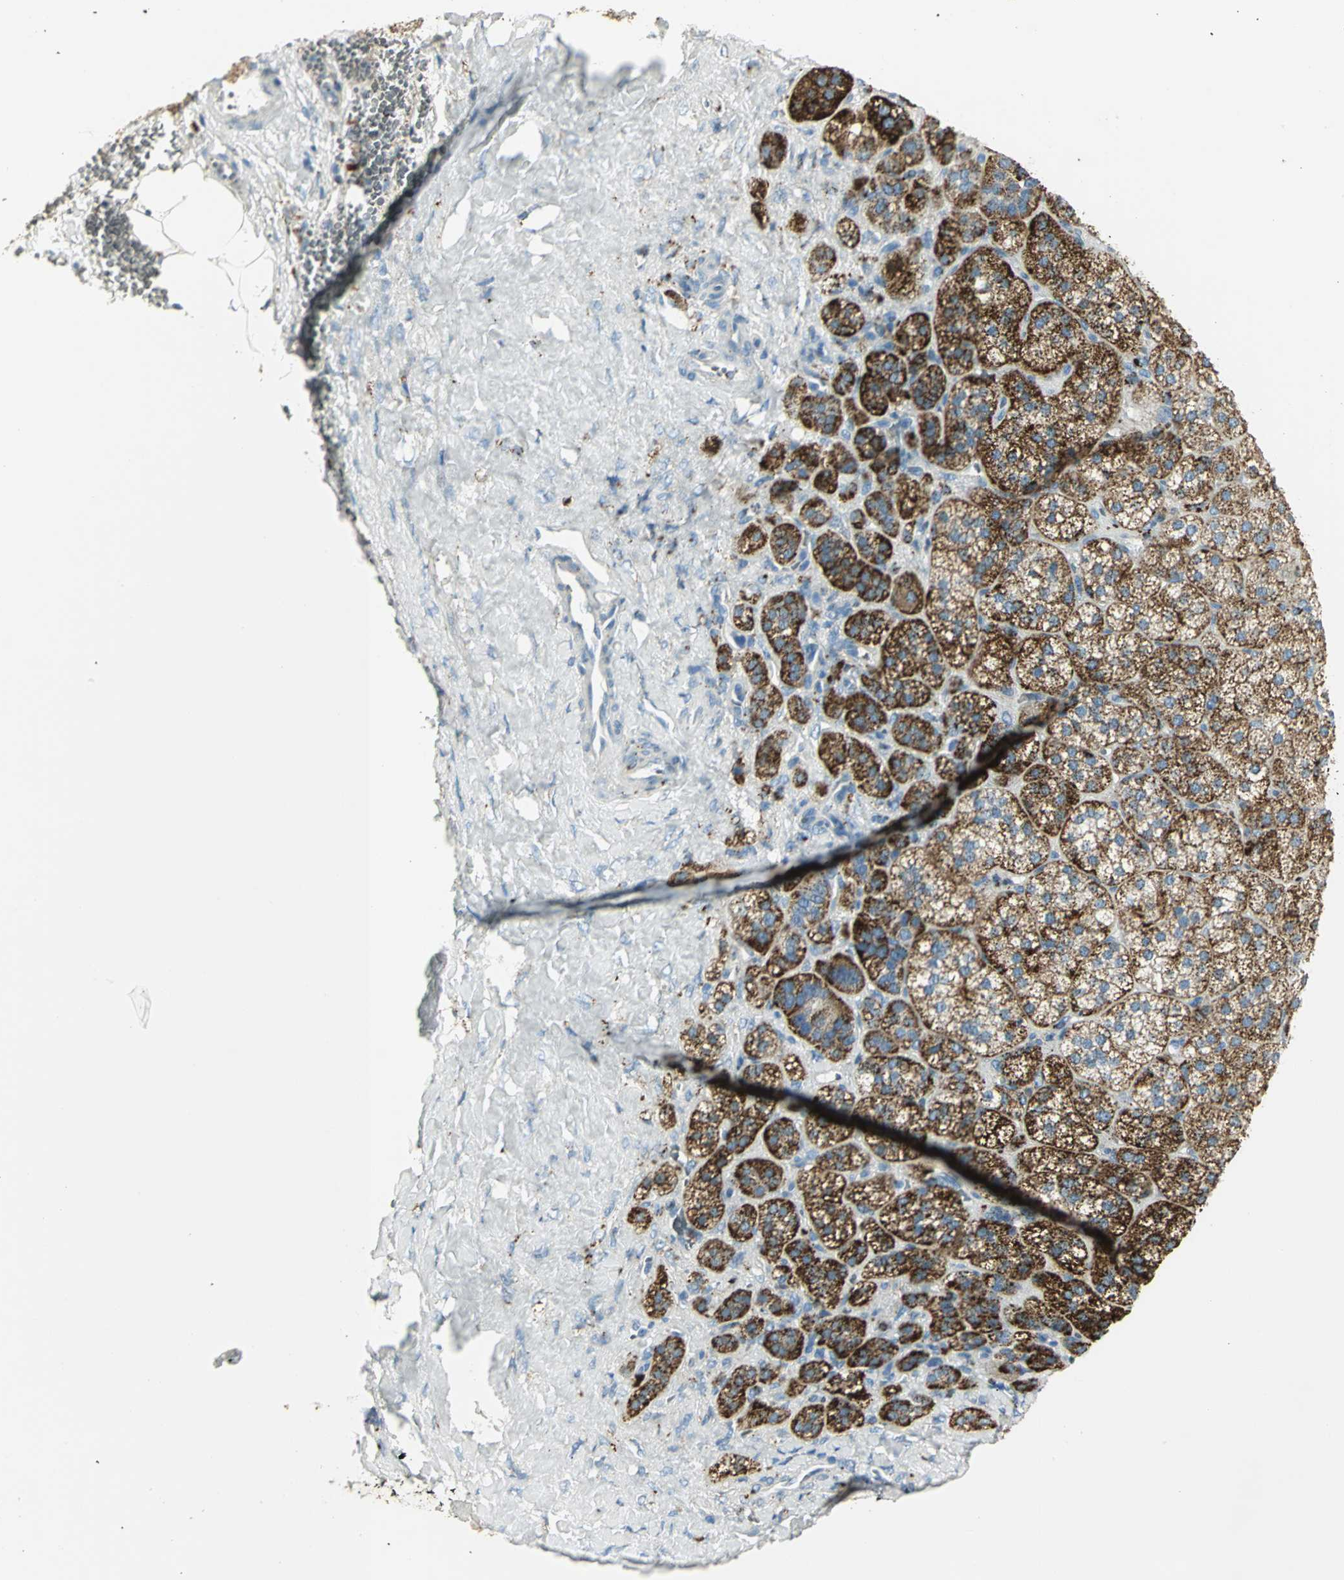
{"staining": {"intensity": "strong", "quantity": ">75%", "location": "cytoplasmic/membranous"}, "tissue": "adrenal gland", "cell_type": "Glandular cells", "image_type": "normal", "snomed": [{"axis": "morphology", "description": "Normal tissue, NOS"}, {"axis": "topography", "description": "Adrenal gland"}], "caption": "Adrenal gland was stained to show a protein in brown. There is high levels of strong cytoplasmic/membranous staining in approximately >75% of glandular cells.", "gene": "ARSA", "patient": {"sex": "female", "age": 71}}